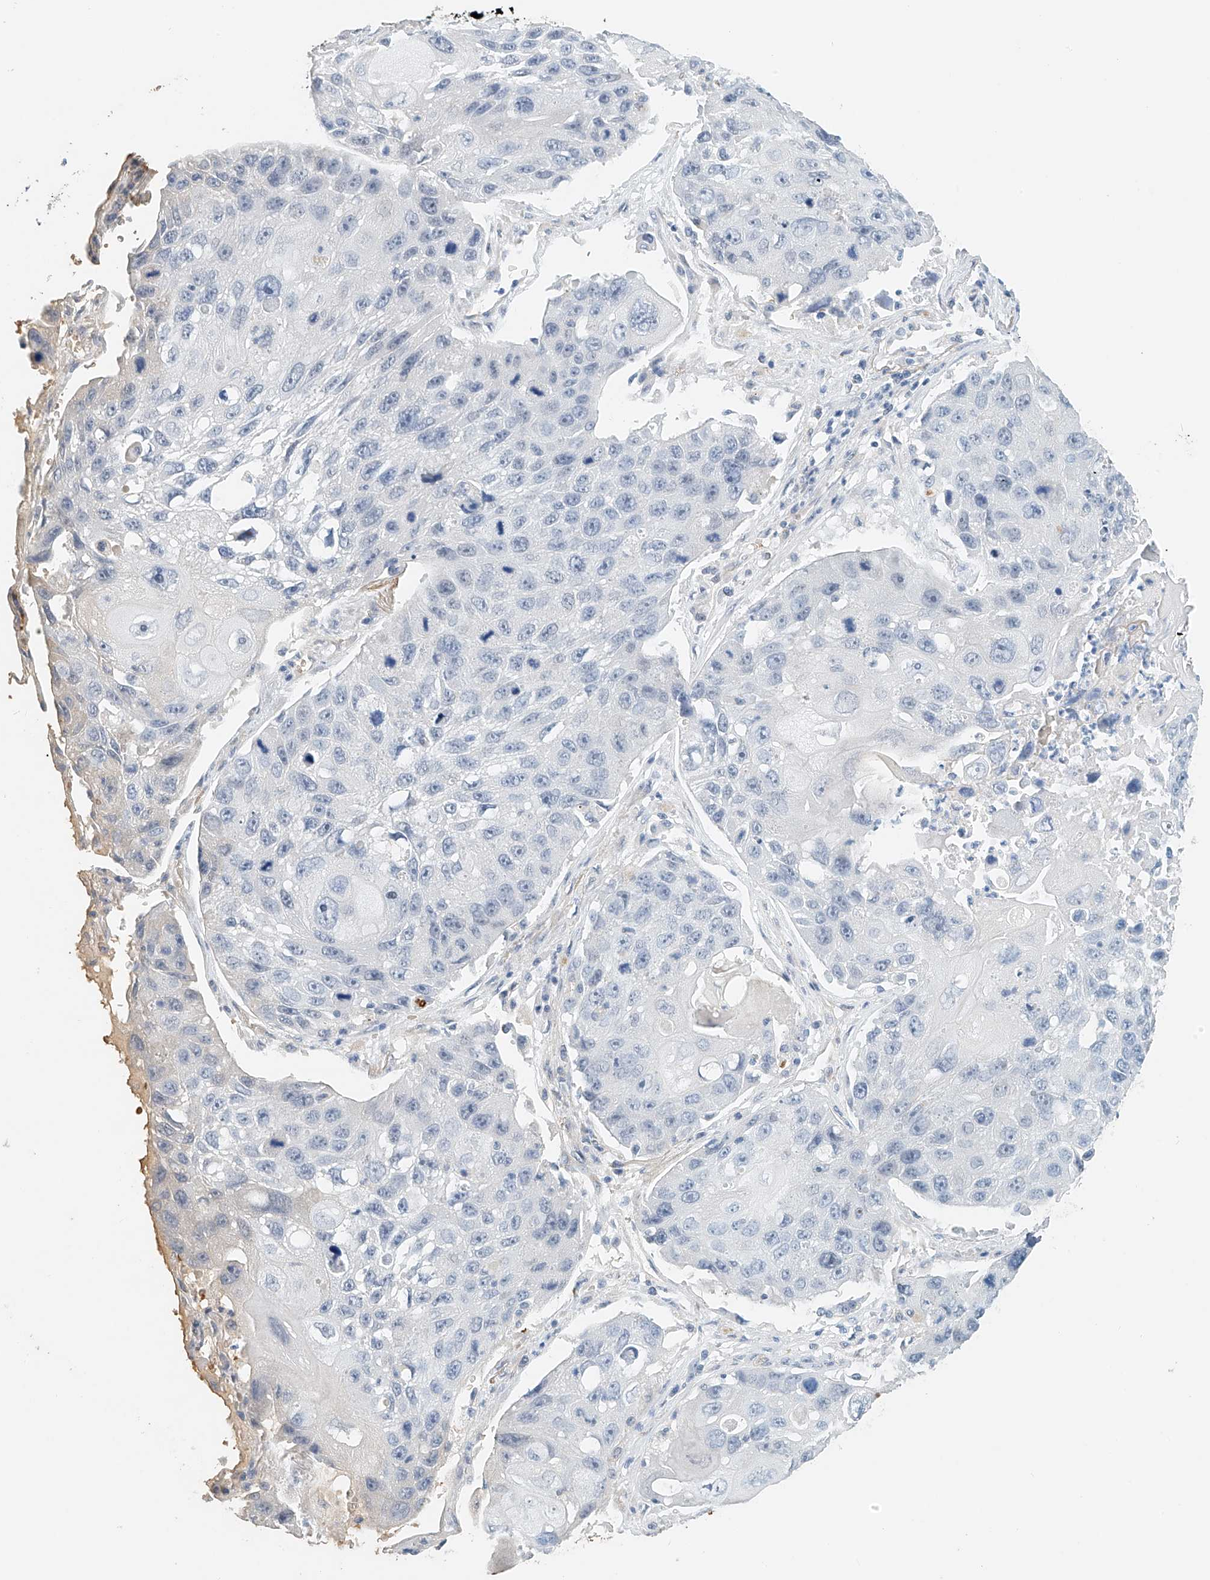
{"staining": {"intensity": "negative", "quantity": "none", "location": "none"}, "tissue": "lung cancer", "cell_type": "Tumor cells", "image_type": "cancer", "snomed": [{"axis": "morphology", "description": "Squamous cell carcinoma, NOS"}, {"axis": "topography", "description": "Lung"}], "caption": "IHC of lung cancer shows no expression in tumor cells.", "gene": "RCAN3", "patient": {"sex": "male", "age": 61}}